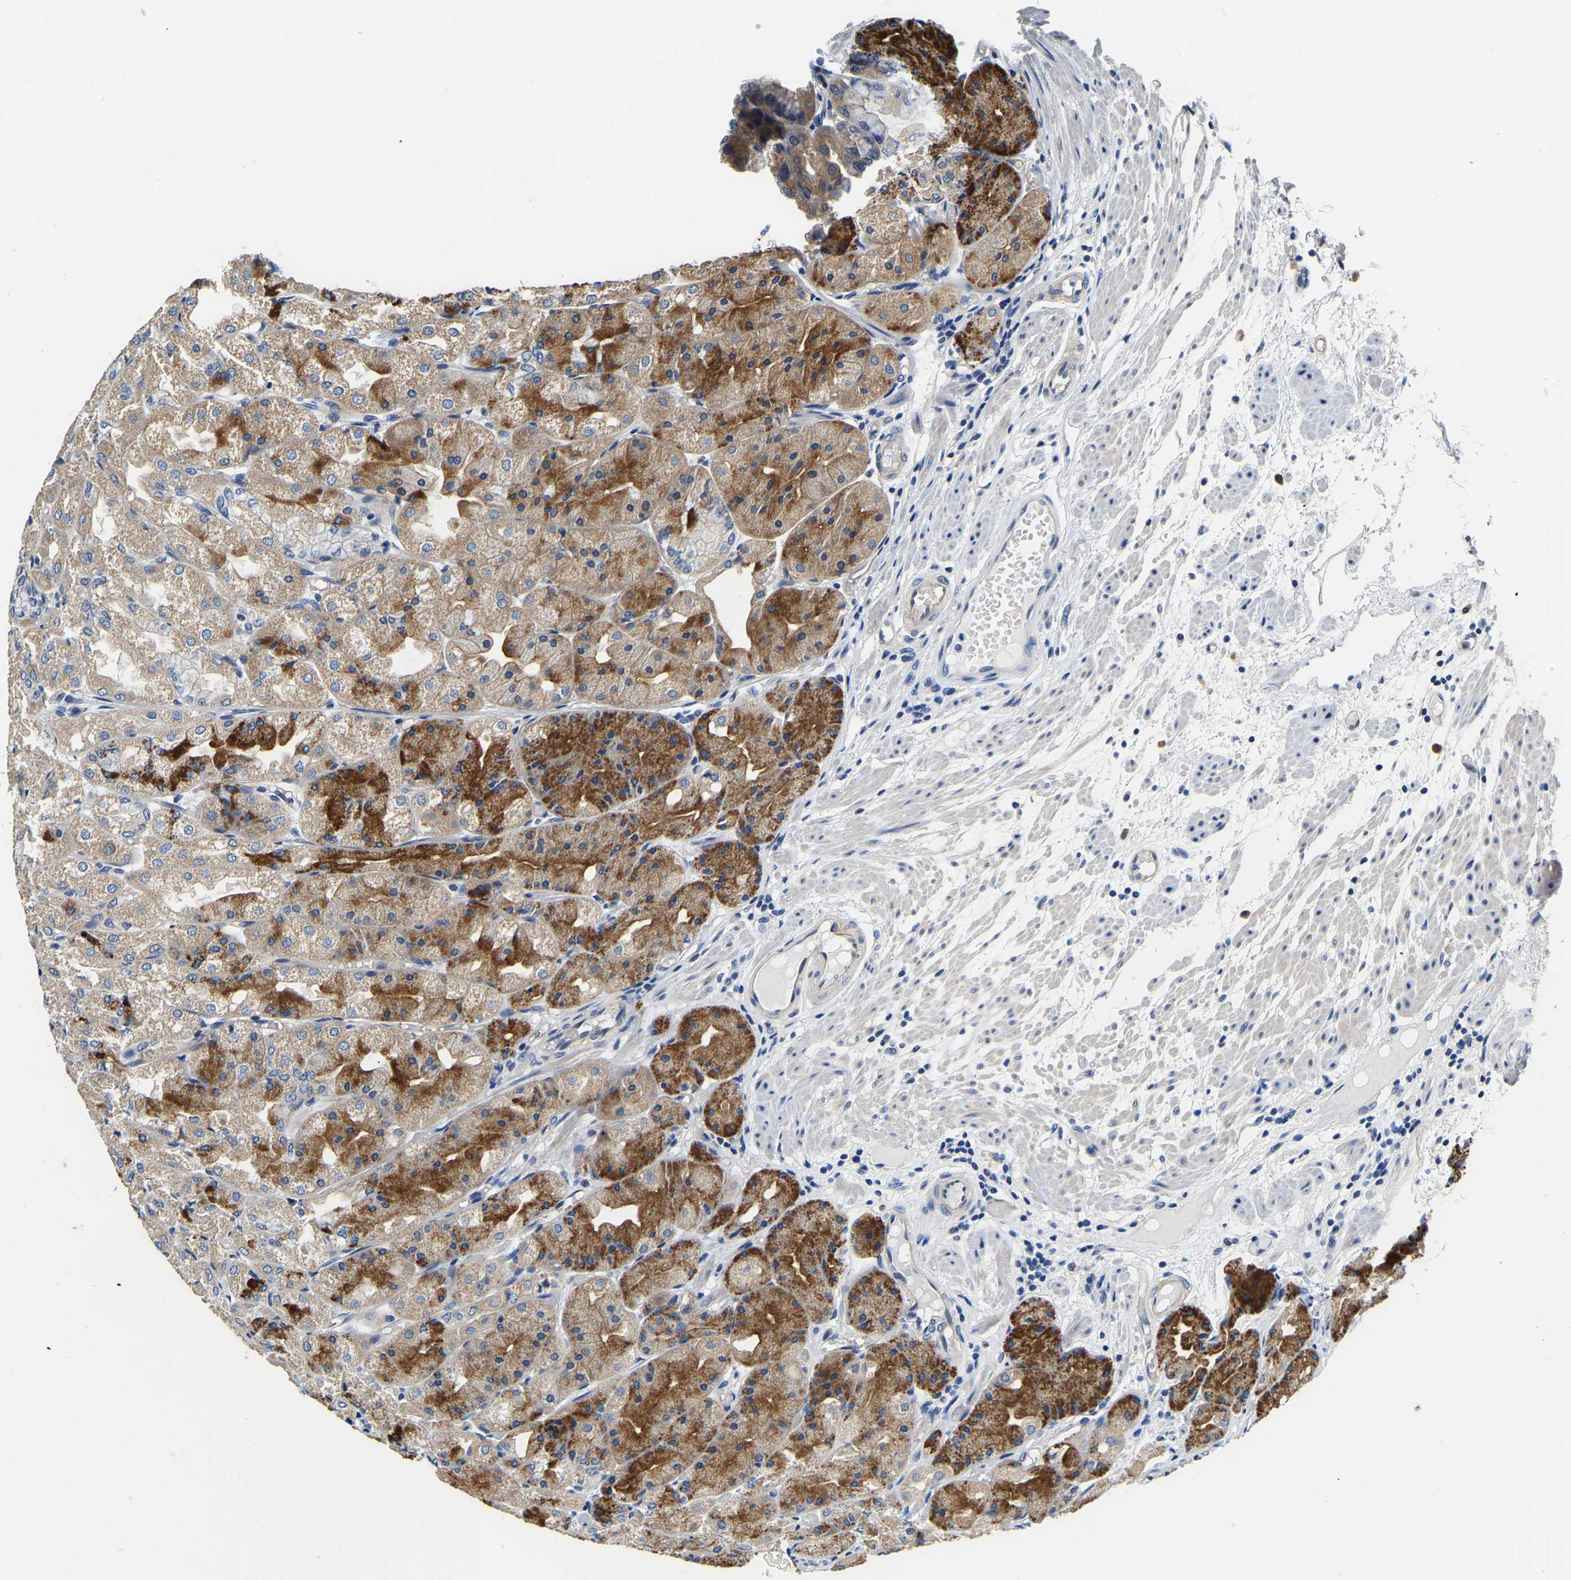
{"staining": {"intensity": "strong", "quantity": ">75%", "location": "cytoplasmic/membranous"}, "tissue": "stomach", "cell_type": "Glandular cells", "image_type": "normal", "snomed": [{"axis": "morphology", "description": "Normal tissue, NOS"}, {"axis": "topography", "description": "Stomach, upper"}], "caption": "Protein expression analysis of normal stomach shows strong cytoplasmic/membranous expression in about >75% of glandular cells.", "gene": "CSDE1", "patient": {"sex": "male", "age": 72}}